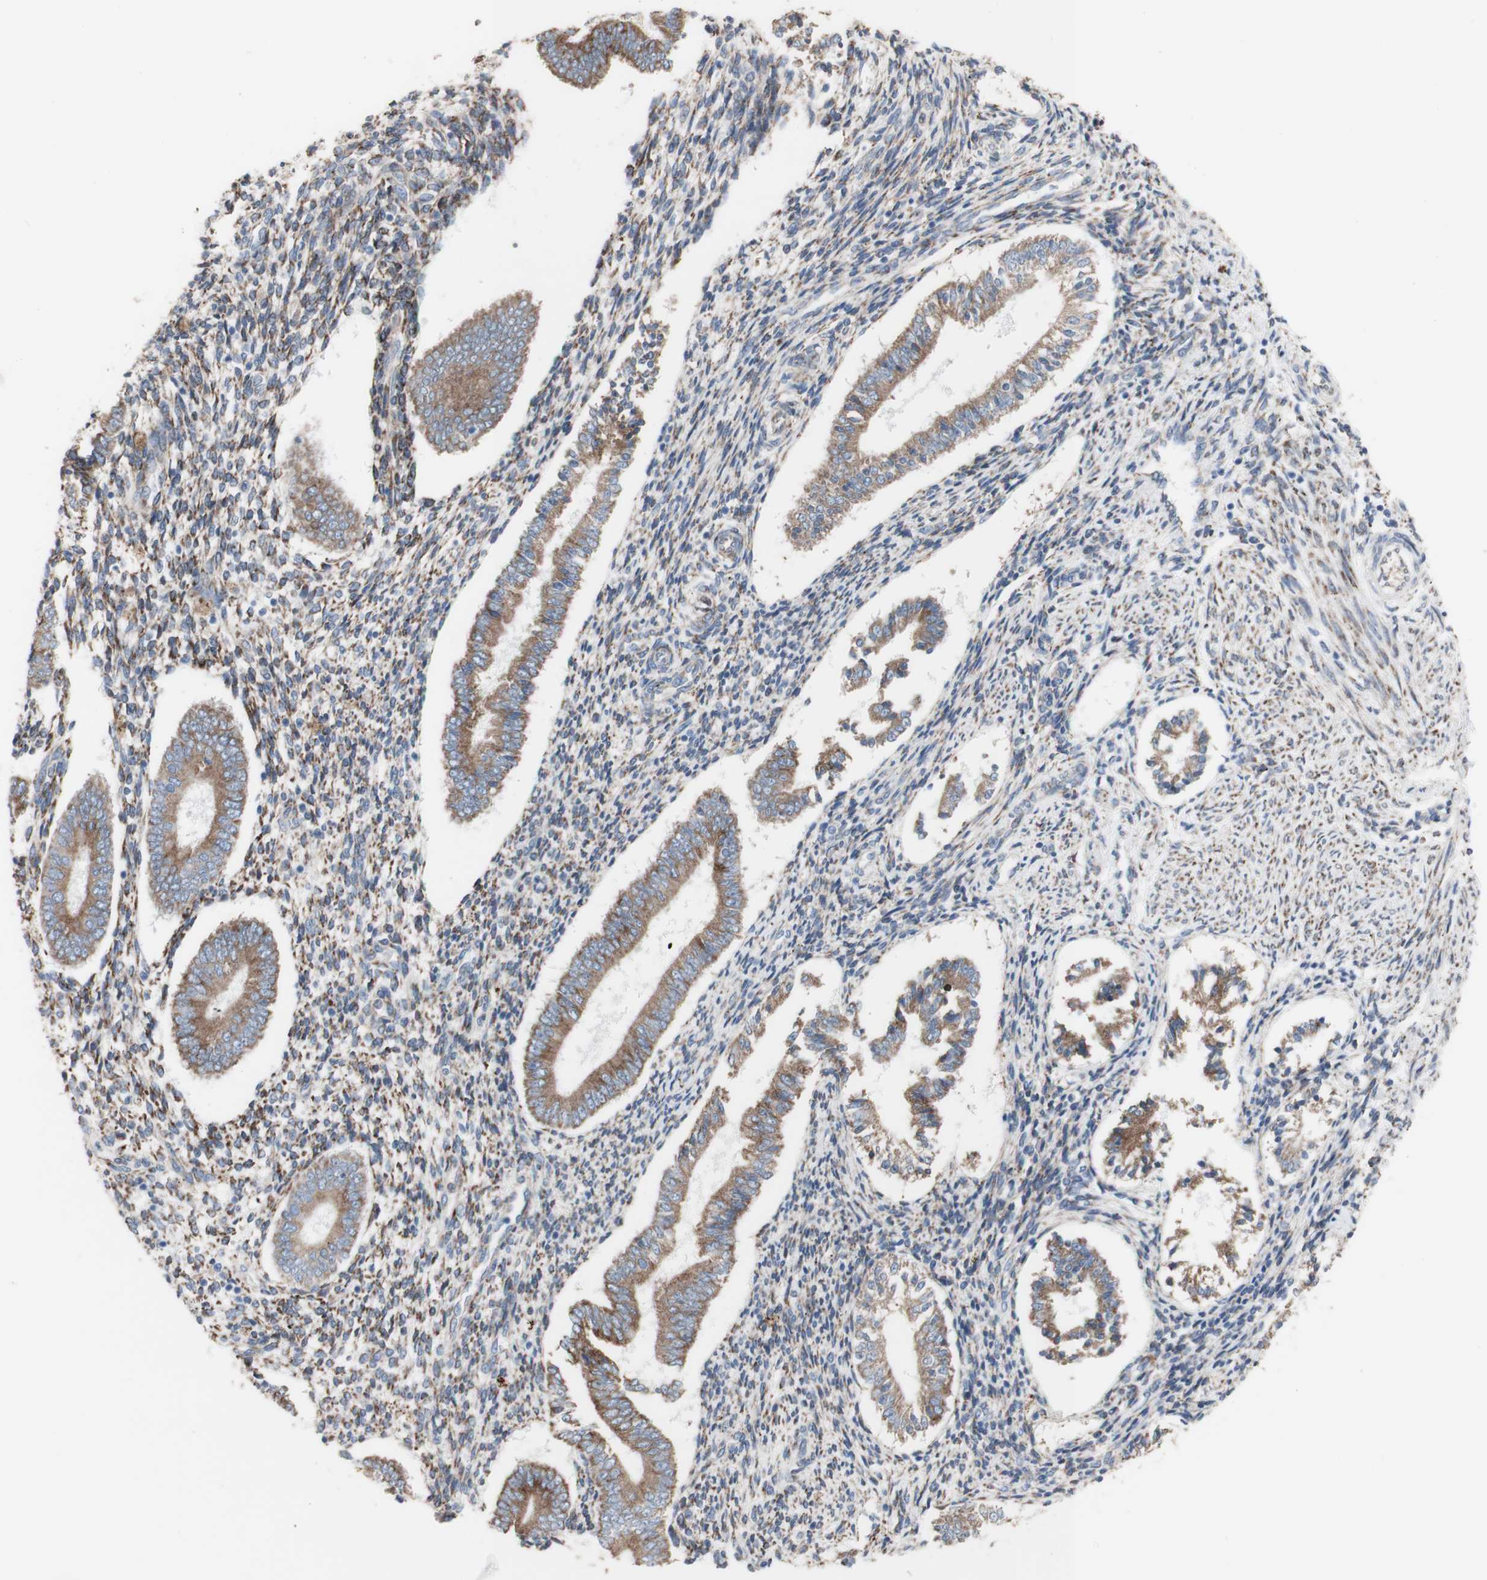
{"staining": {"intensity": "strong", "quantity": ">75%", "location": "cytoplasmic/membranous"}, "tissue": "endometrium", "cell_type": "Cells in endometrial stroma", "image_type": "normal", "snomed": [{"axis": "morphology", "description": "Normal tissue, NOS"}, {"axis": "topography", "description": "Endometrium"}], "caption": "A high amount of strong cytoplasmic/membranous expression is appreciated in approximately >75% of cells in endometrial stroma in benign endometrium.", "gene": "AGPAT5", "patient": {"sex": "female", "age": 42}}